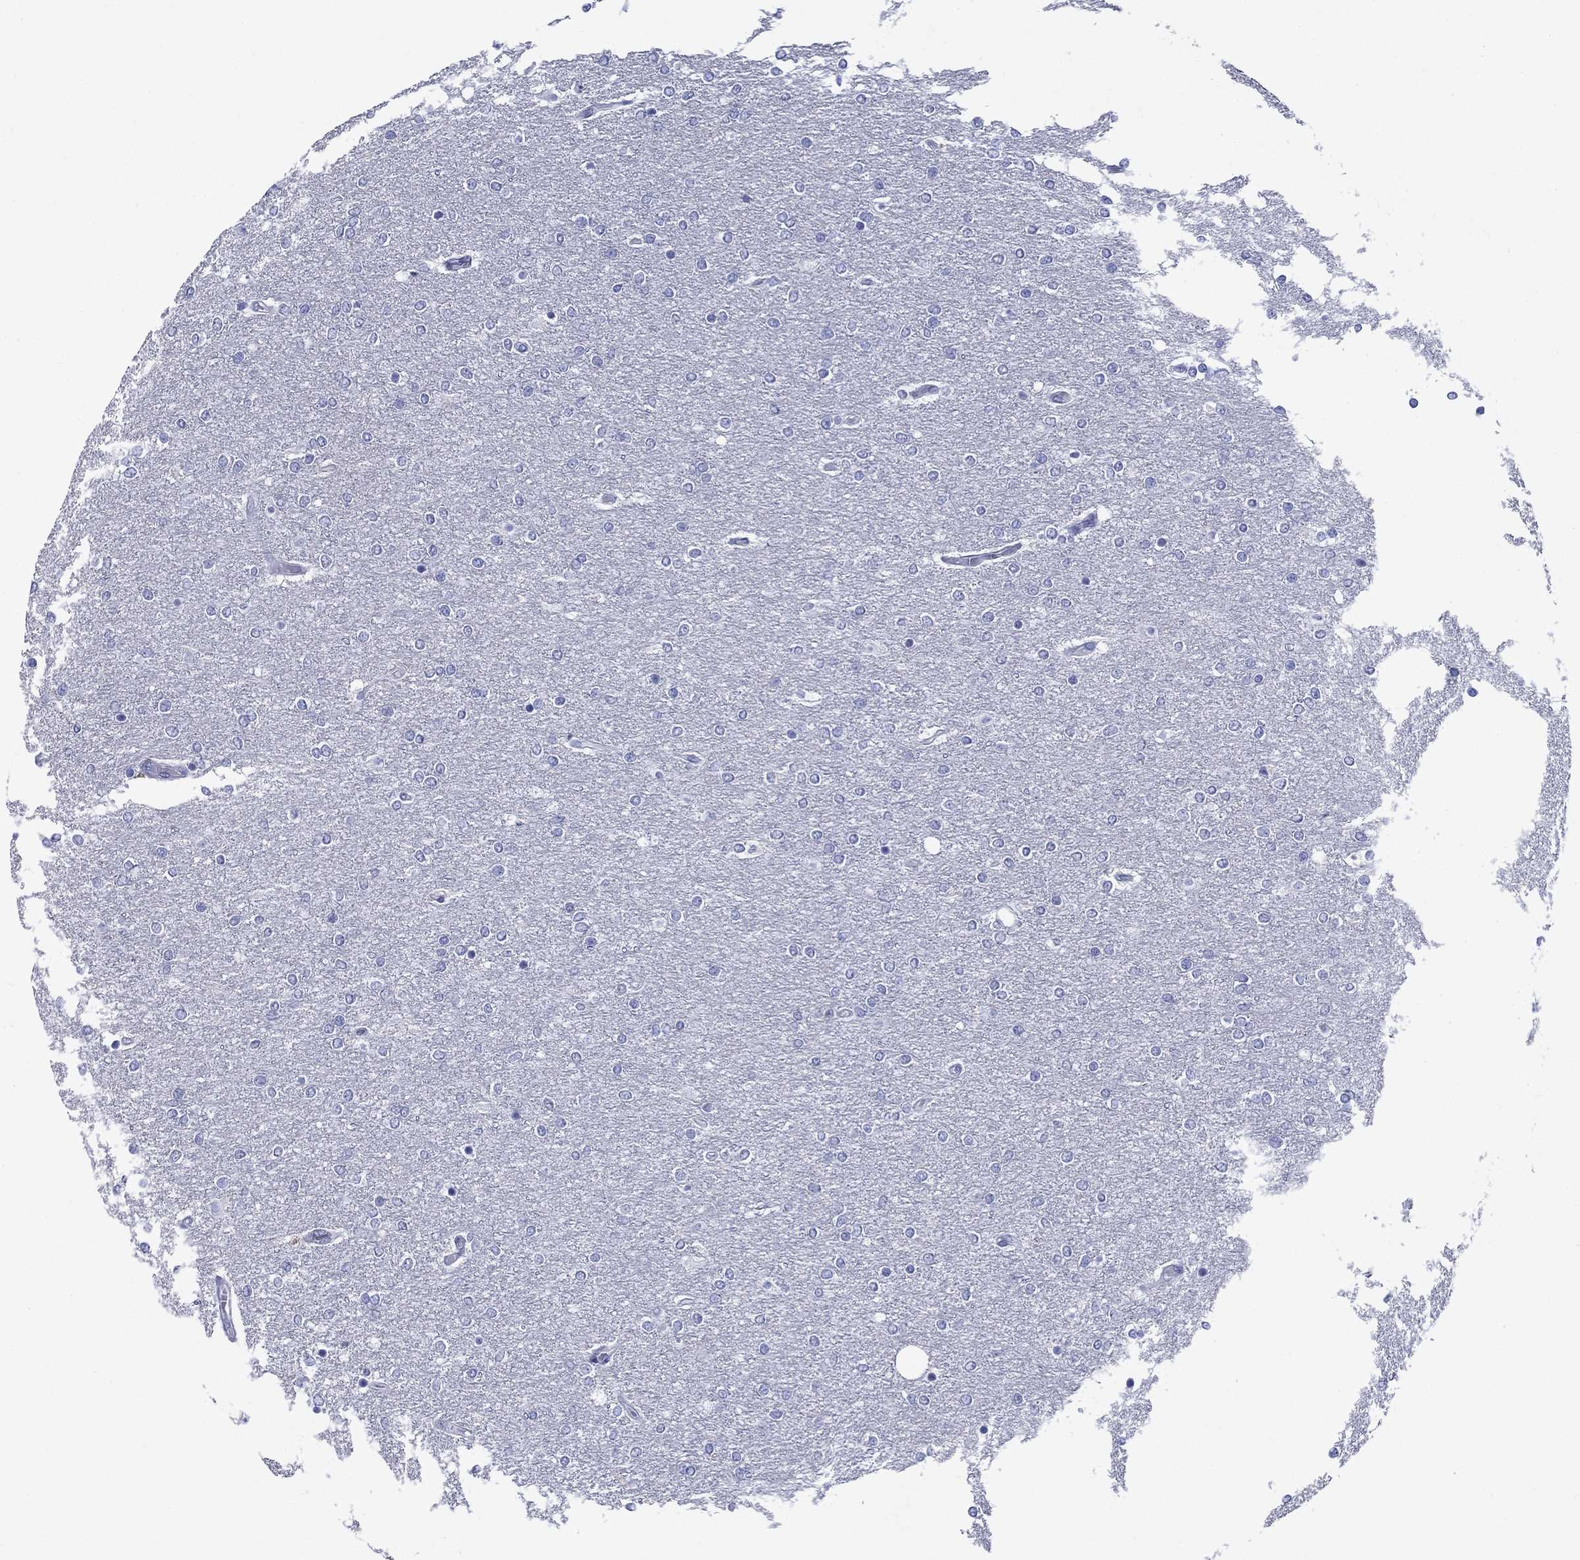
{"staining": {"intensity": "negative", "quantity": "none", "location": "none"}, "tissue": "glioma", "cell_type": "Tumor cells", "image_type": "cancer", "snomed": [{"axis": "morphology", "description": "Glioma, malignant, High grade"}, {"axis": "topography", "description": "Brain"}], "caption": "A histopathology image of glioma stained for a protein shows no brown staining in tumor cells. Nuclei are stained in blue.", "gene": "SULT2B1", "patient": {"sex": "female", "age": 61}}